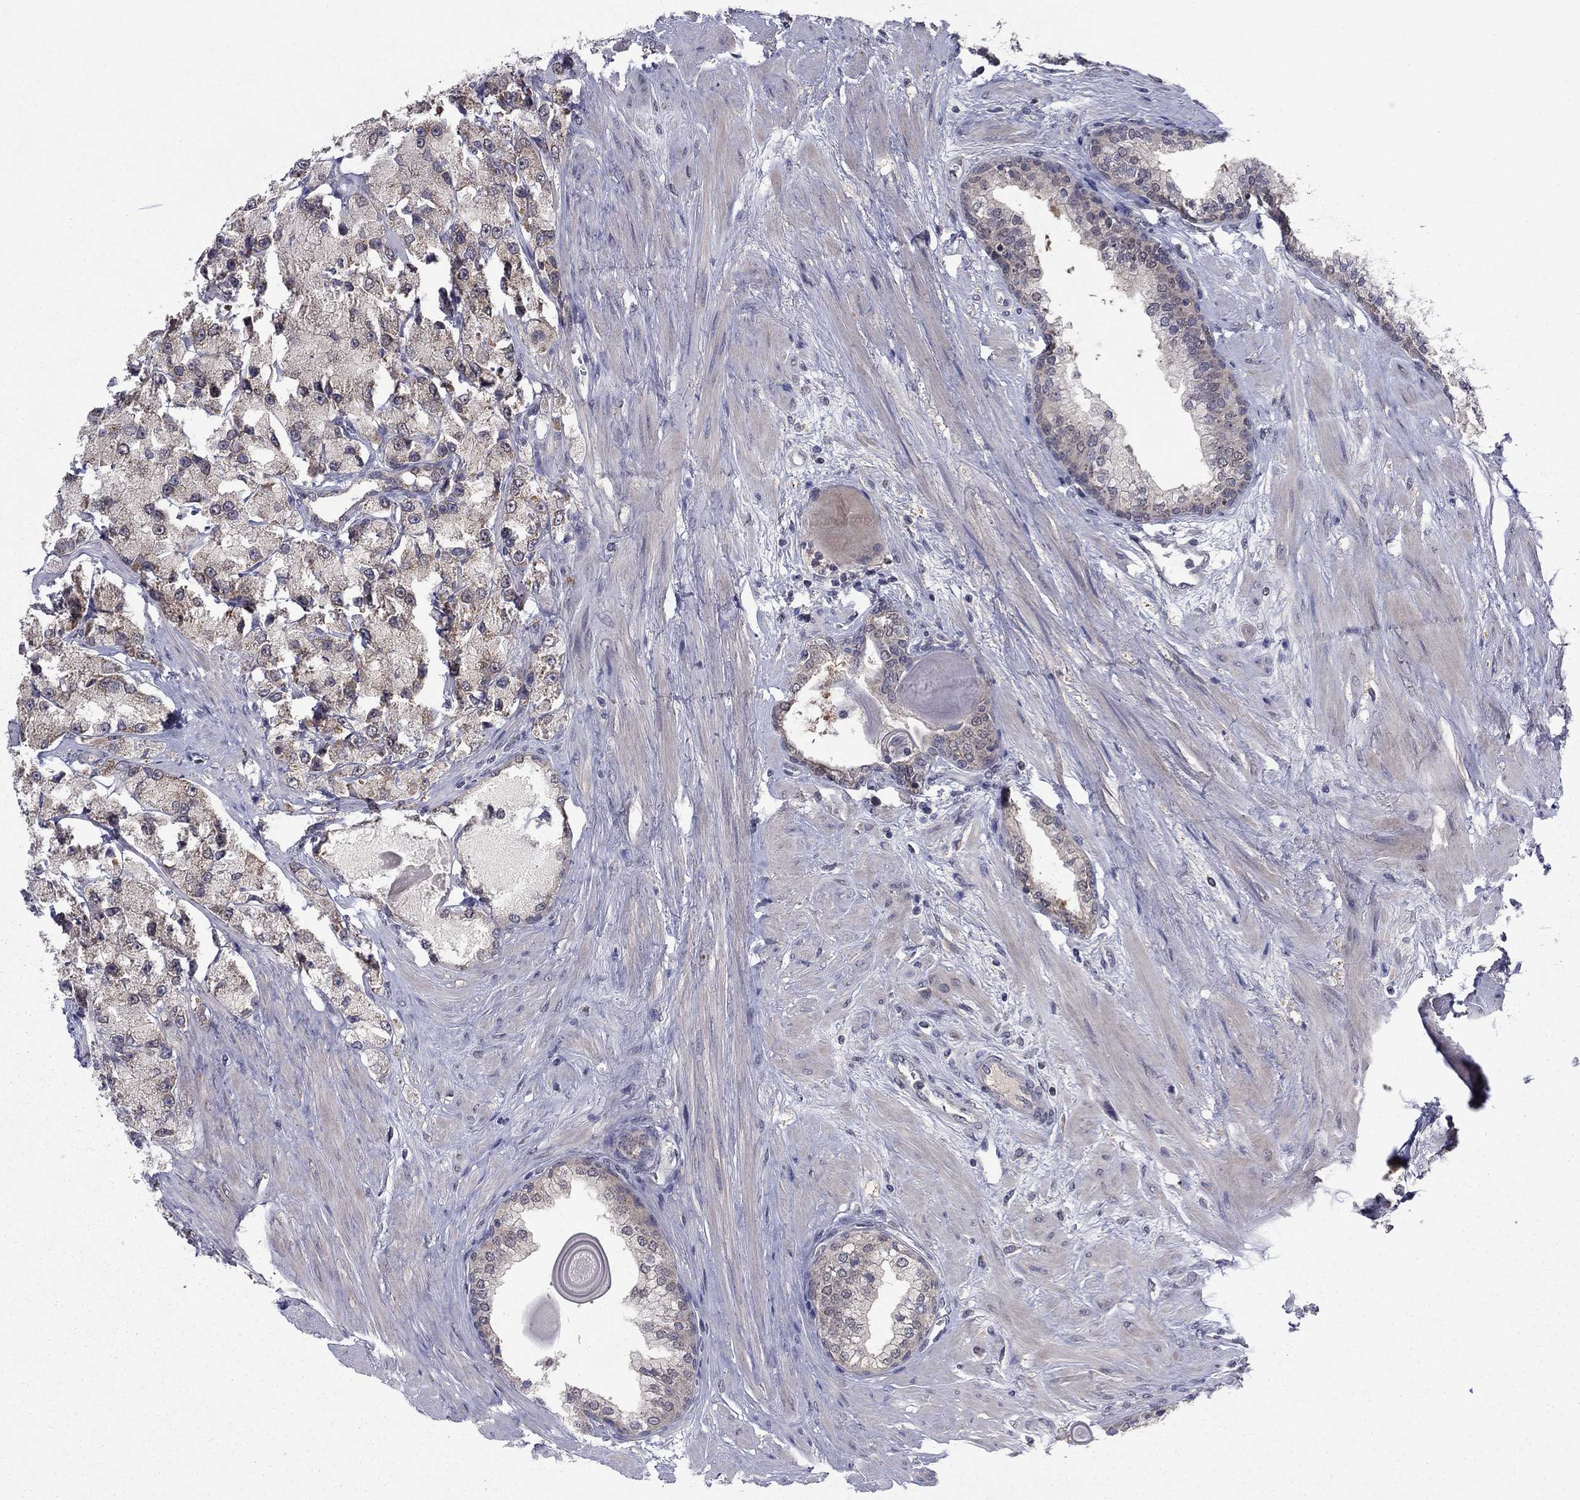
{"staining": {"intensity": "negative", "quantity": "none", "location": "none"}, "tissue": "prostate cancer", "cell_type": "Tumor cells", "image_type": "cancer", "snomed": [{"axis": "morphology", "description": "Adenocarcinoma, NOS"}, {"axis": "topography", "description": "Prostate and seminal vesicle, NOS"}, {"axis": "topography", "description": "Prostate"}], "caption": "This photomicrograph is of prostate cancer stained with immunohistochemistry to label a protein in brown with the nuclei are counter-stained blue. There is no positivity in tumor cells.", "gene": "GRHPR", "patient": {"sex": "male", "age": 64}}